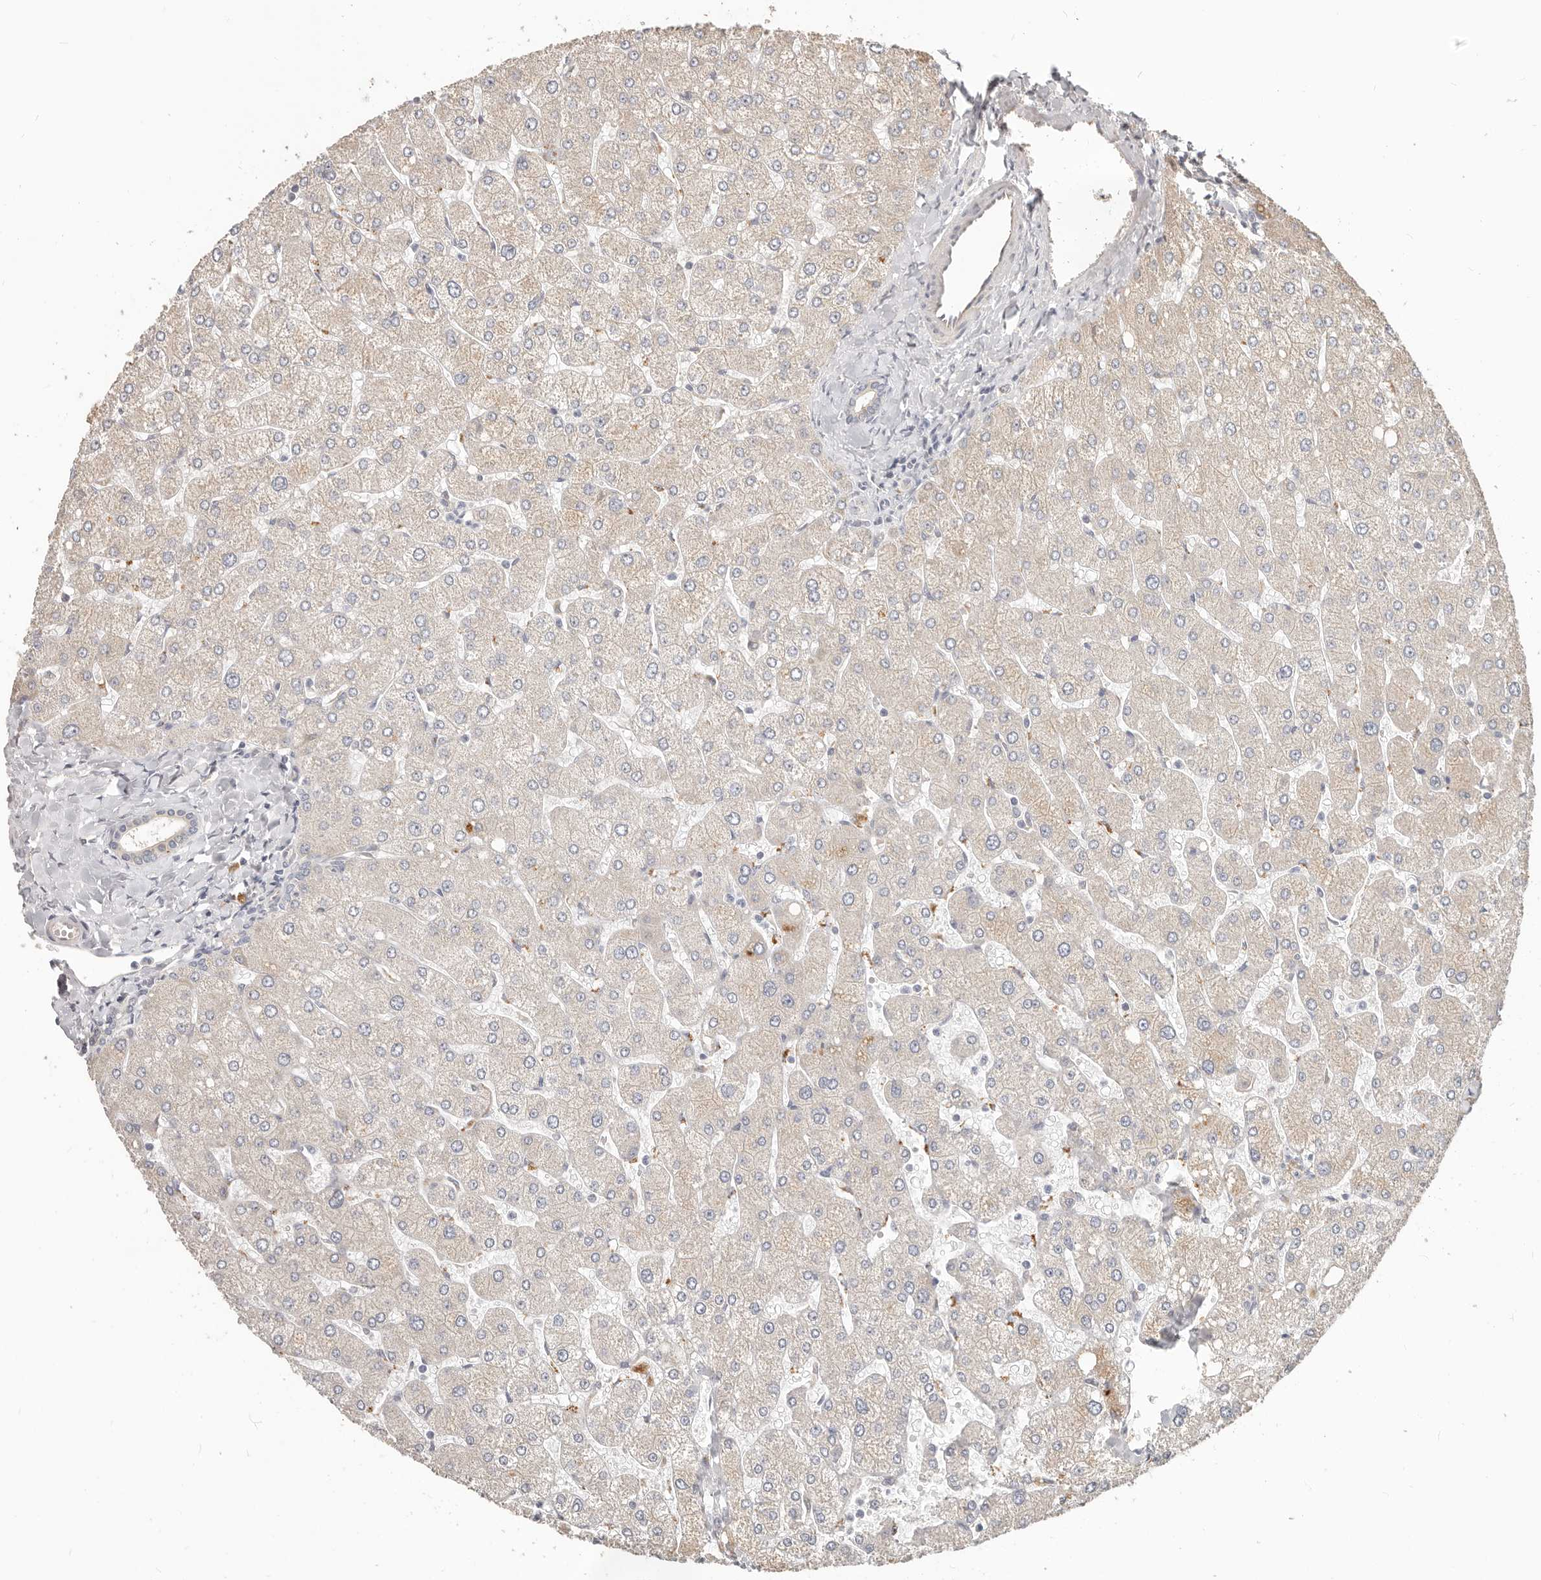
{"staining": {"intensity": "negative", "quantity": "none", "location": "none"}, "tissue": "liver", "cell_type": "Cholangiocytes", "image_type": "normal", "snomed": [{"axis": "morphology", "description": "Normal tissue, NOS"}, {"axis": "topography", "description": "Liver"}], "caption": "This photomicrograph is of benign liver stained with IHC to label a protein in brown with the nuclei are counter-stained blue. There is no staining in cholangiocytes. (Stains: DAB immunohistochemistry with hematoxylin counter stain, Microscopy: brightfield microscopy at high magnification).", "gene": "MTFR2", "patient": {"sex": "male", "age": 55}}